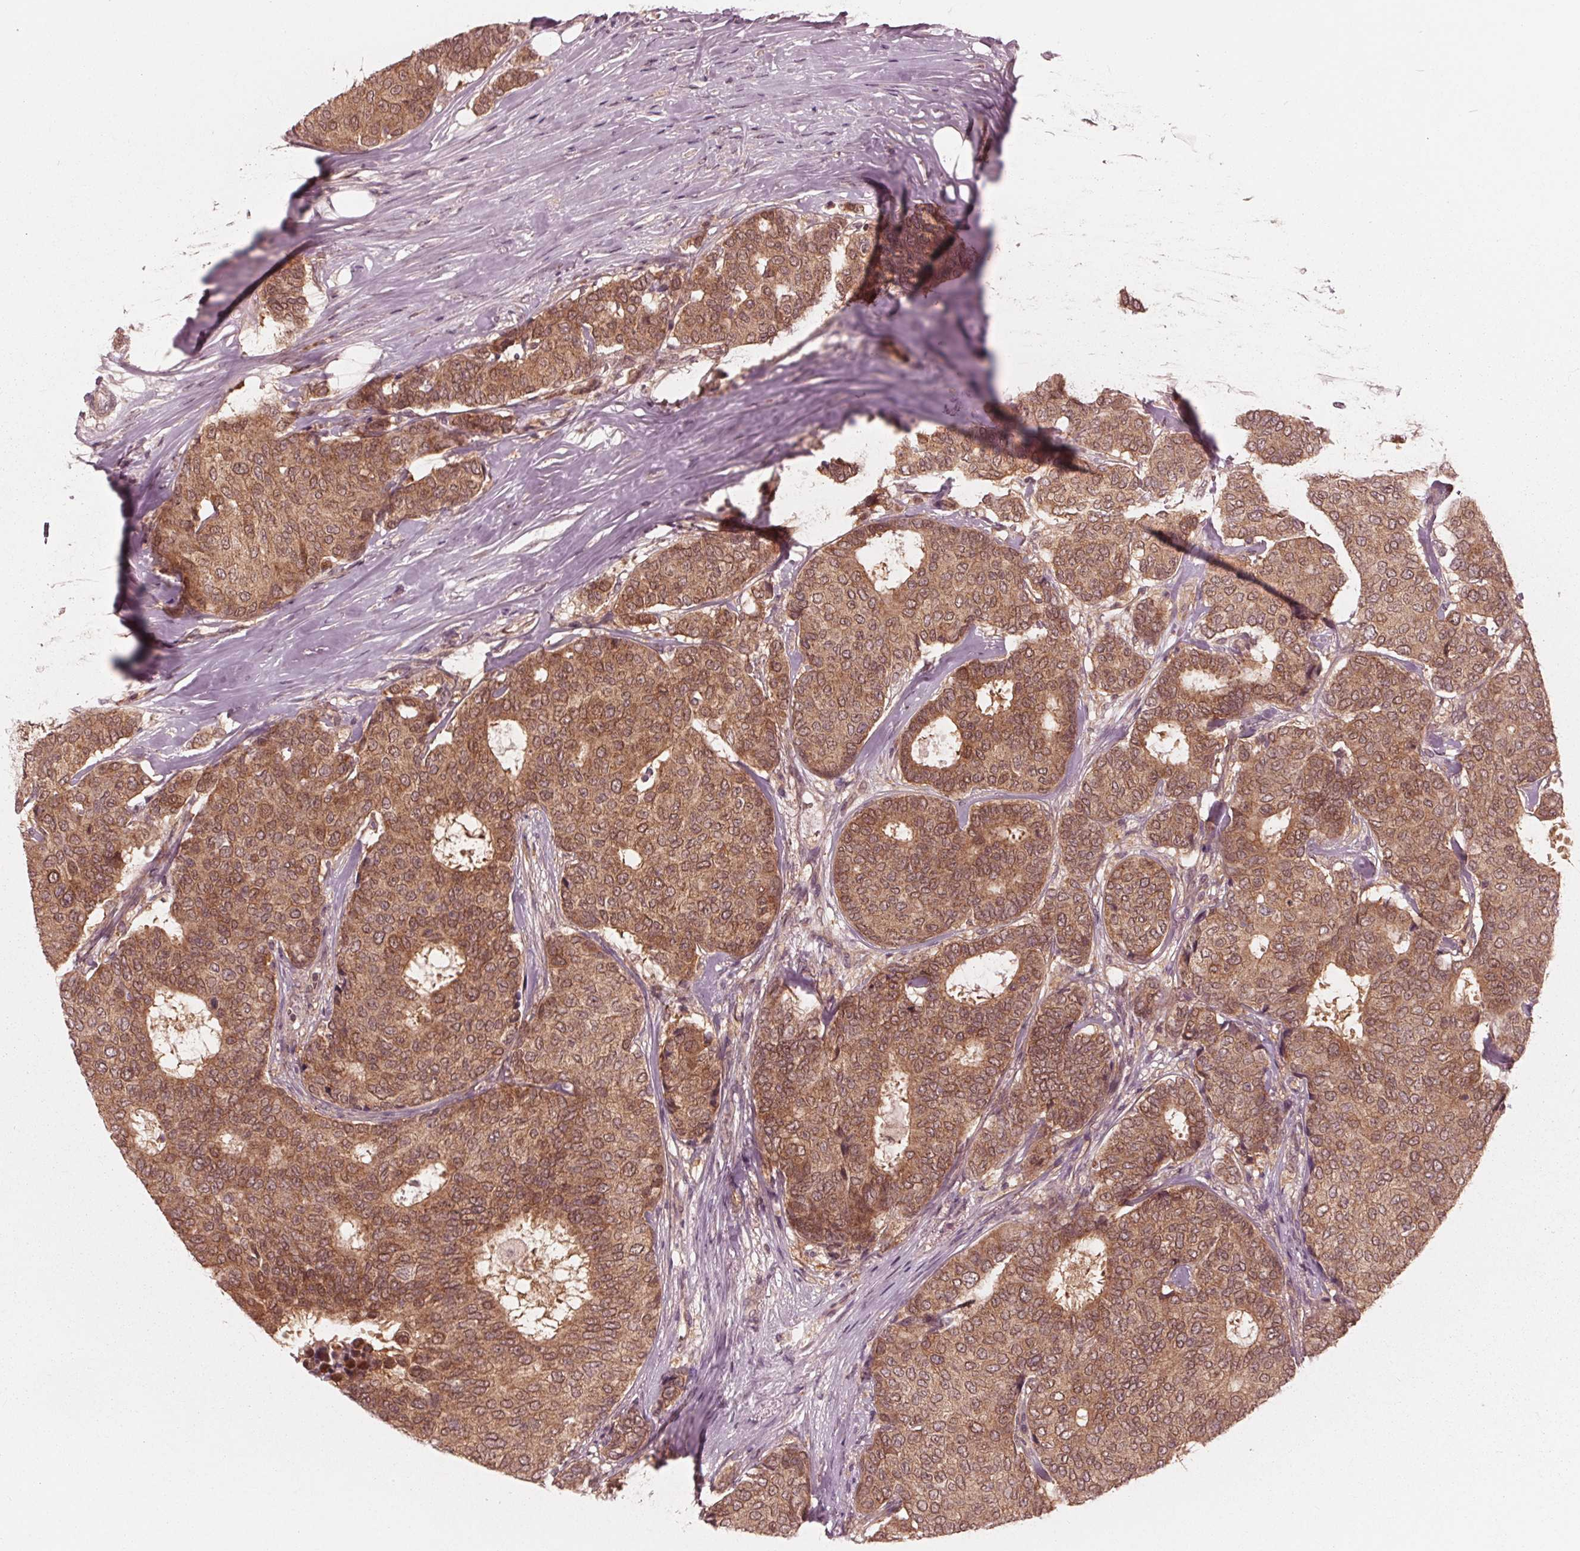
{"staining": {"intensity": "moderate", "quantity": ">75%", "location": "cytoplasmic/membranous"}, "tissue": "breast cancer", "cell_type": "Tumor cells", "image_type": "cancer", "snomed": [{"axis": "morphology", "description": "Duct carcinoma"}, {"axis": "topography", "description": "Breast"}], "caption": "Immunohistochemistry photomicrograph of neoplastic tissue: human breast cancer (infiltrating ductal carcinoma) stained using immunohistochemistry shows medium levels of moderate protein expression localized specifically in the cytoplasmic/membranous of tumor cells, appearing as a cytoplasmic/membranous brown color.", "gene": "UBALD1", "patient": {"sex": "female", "age": 75}}